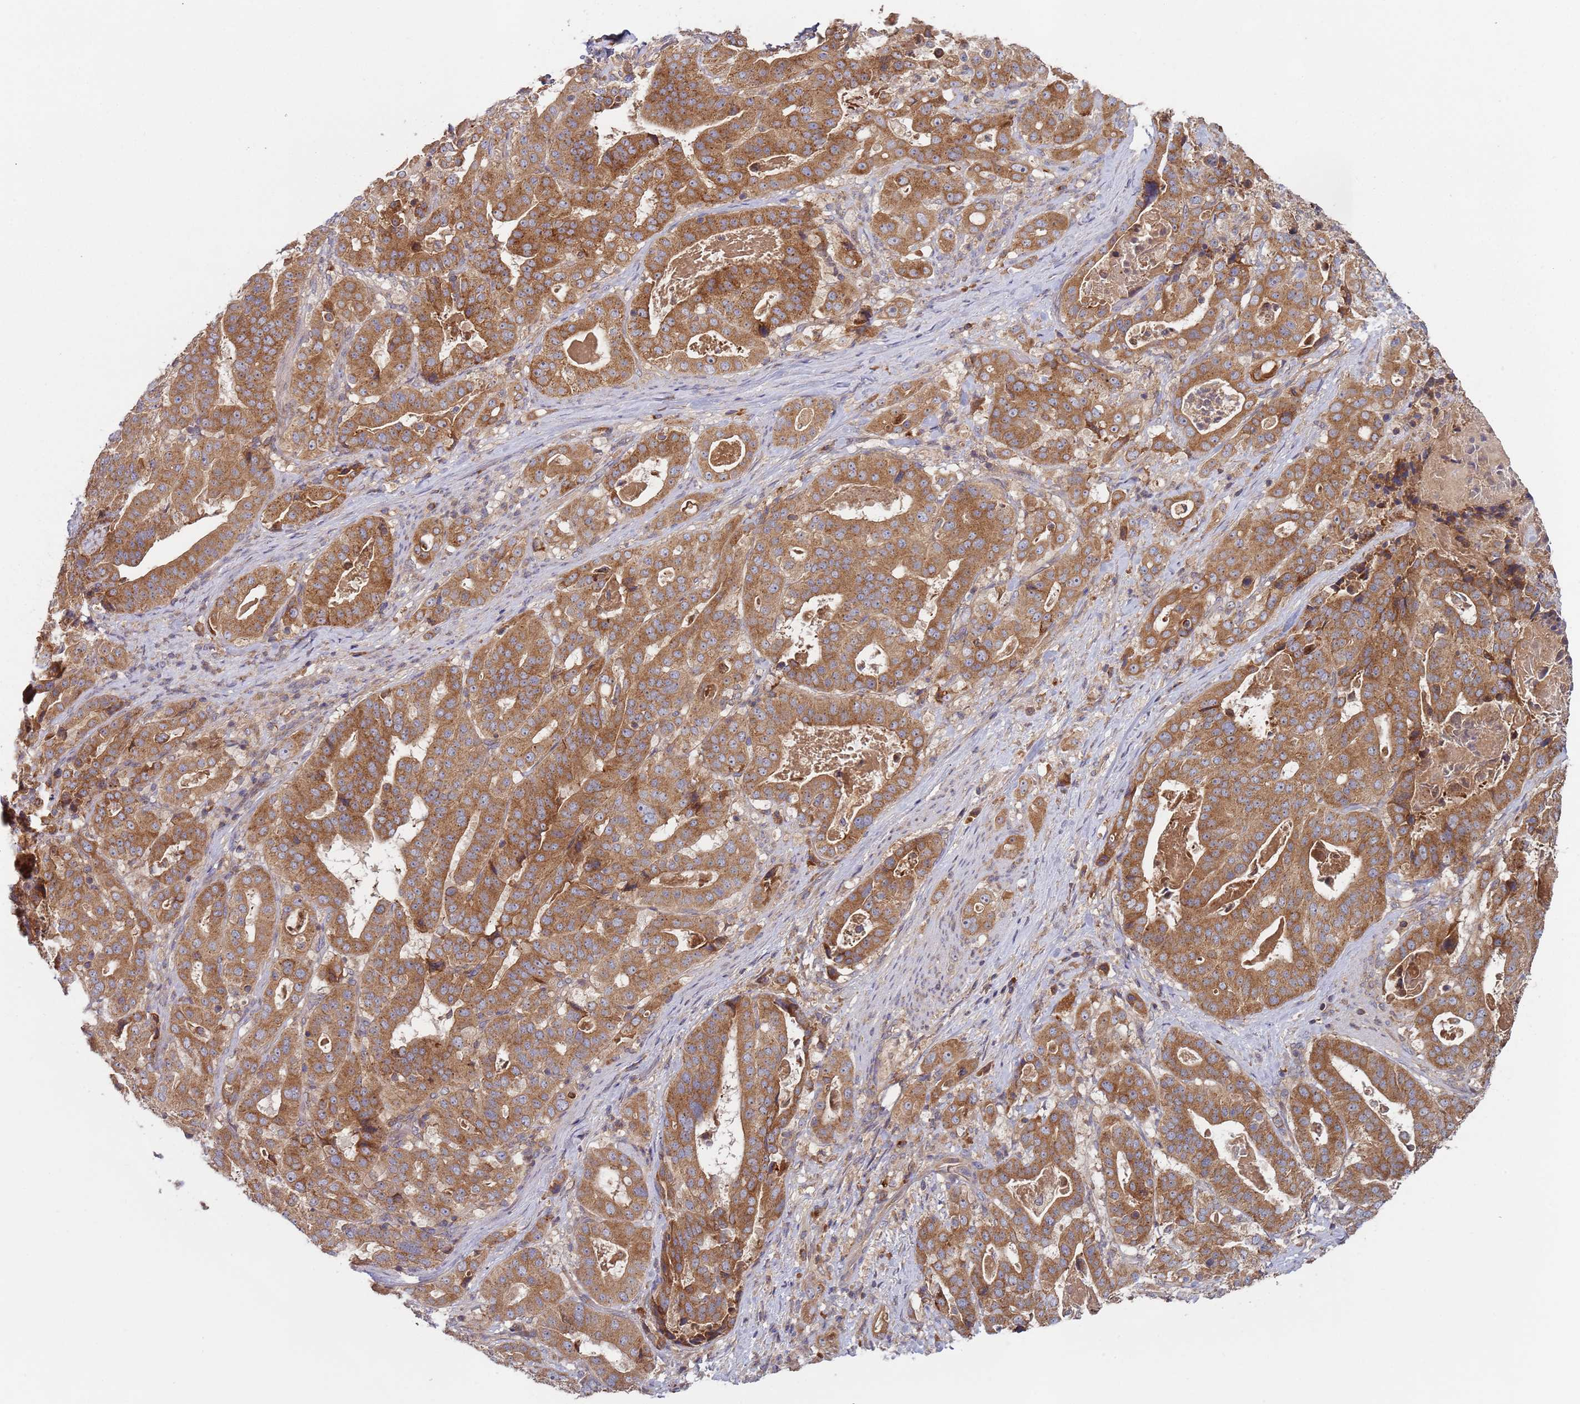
{"staining": {"intensity": "moderate", "quantity": ">75%", "location": "cytoplasmic/membranous"}, "tissue": "stomach cancer", "cell_type": "Tumor cells", "image_type": "cancer", "snomed": [{"axis": "morphology", "description": "Adenocarcinoma, NOS"}, {"axis": "topography", "description": "Stomach"}], "caption": "IHC of adenocarcinoma (stomach) demonstrates medium levels of moderate cytoplasmic/membranous expression in about >75% of tumor cells. (Stains: DAB (3,3'-diaminobenzidine) in brown, nuclei in blue, Microscopy: brightfield microscopy at high magnification).", "gene": "OR5A2", "patient": {"sex": "male", "age": 48}}